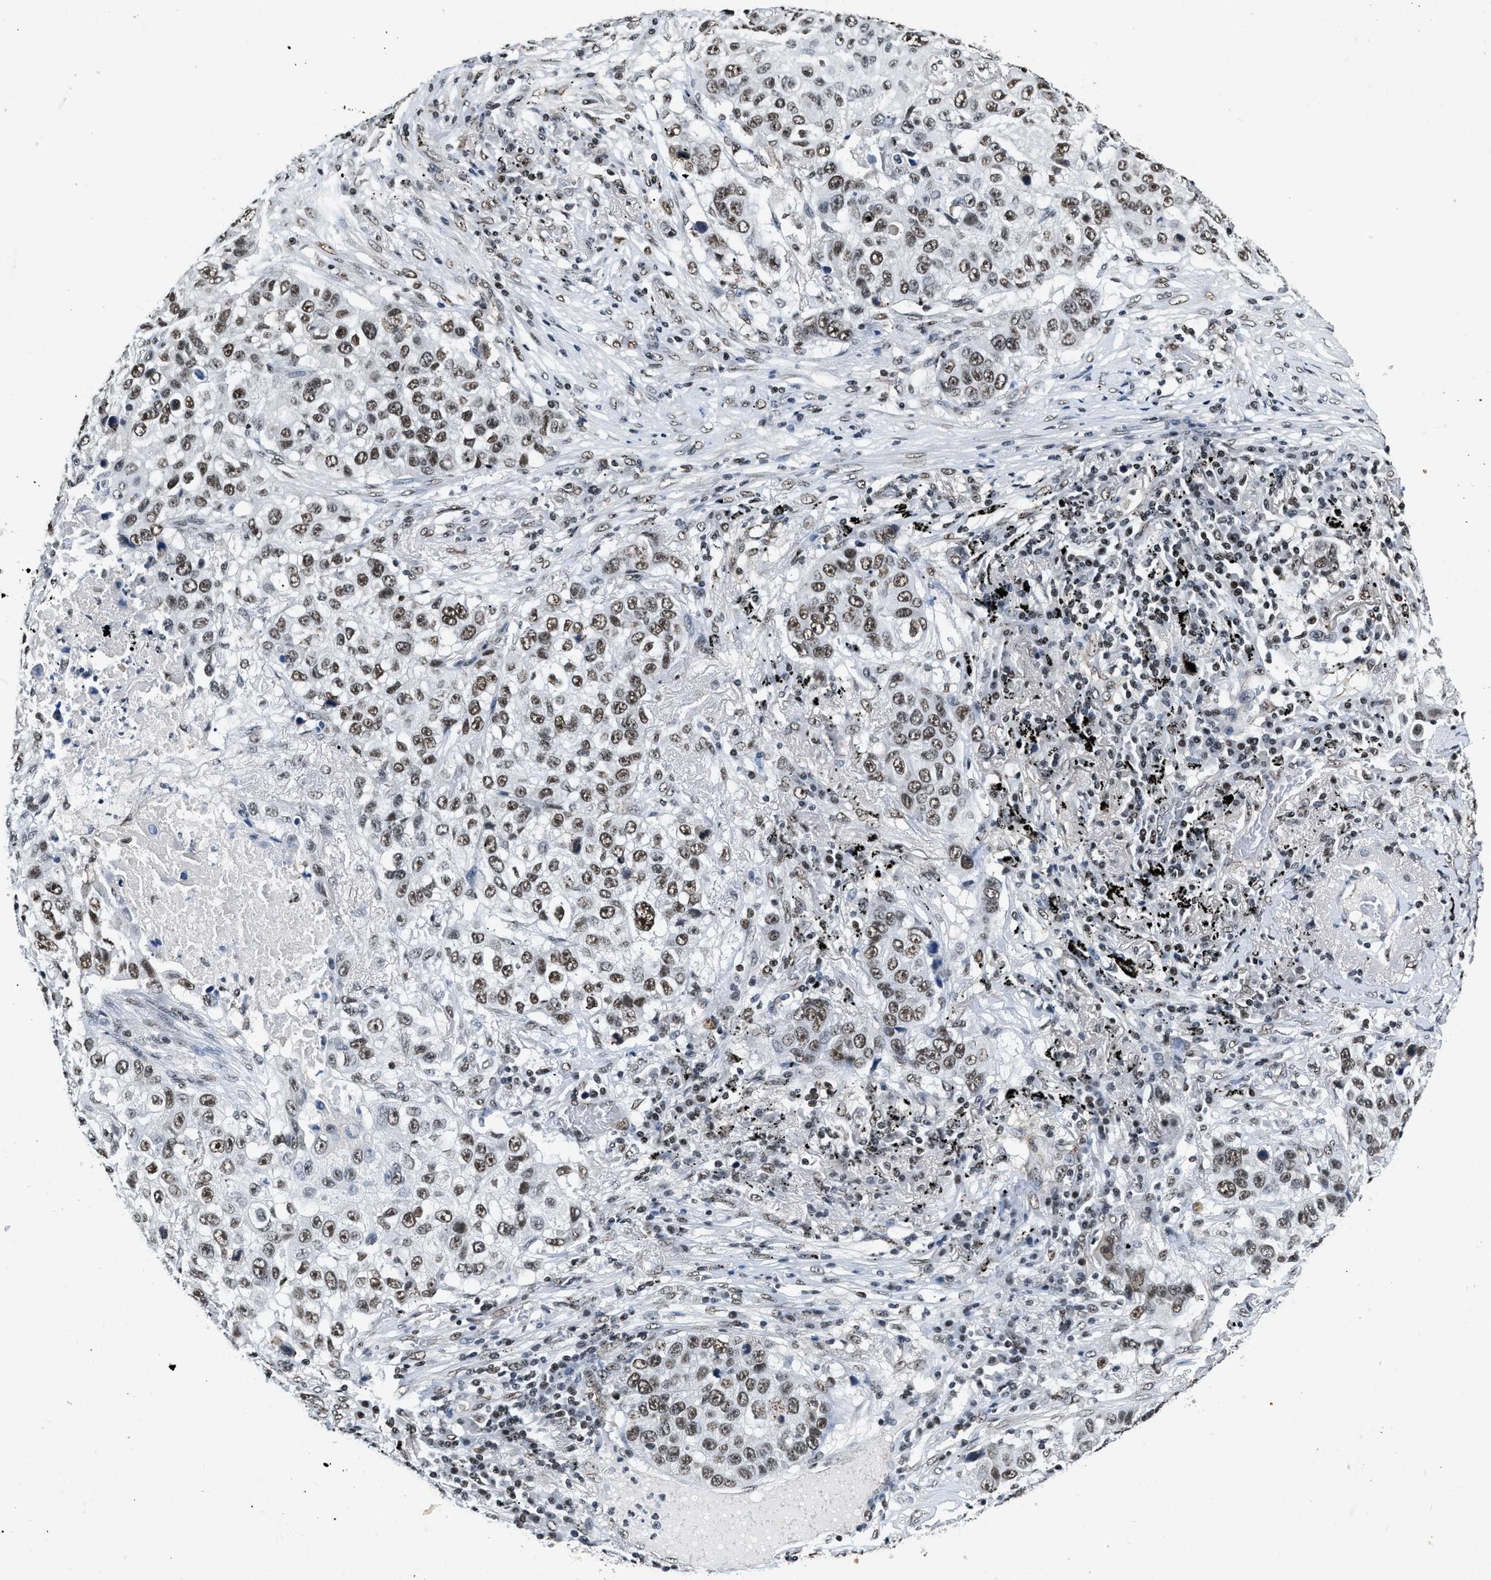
{"staining": {"intensity": "moderate", "quantity": ">75%", "location": "nuclear"}, "tissue": "lung cancer", "cell_type": "Tumor cells", "image_type": "cancer", "snomed": [{"axis": "morphology", "description": "Squamous cell carcinoma, NOS"}, {"axis": "topography", "description": "Lung"}], "caption": "Human lung cancer stained with a protein marker shows moderate staining in tumor cells.", "gene": "CCNE1", "patient": {"sex": "male", "age": 57}}